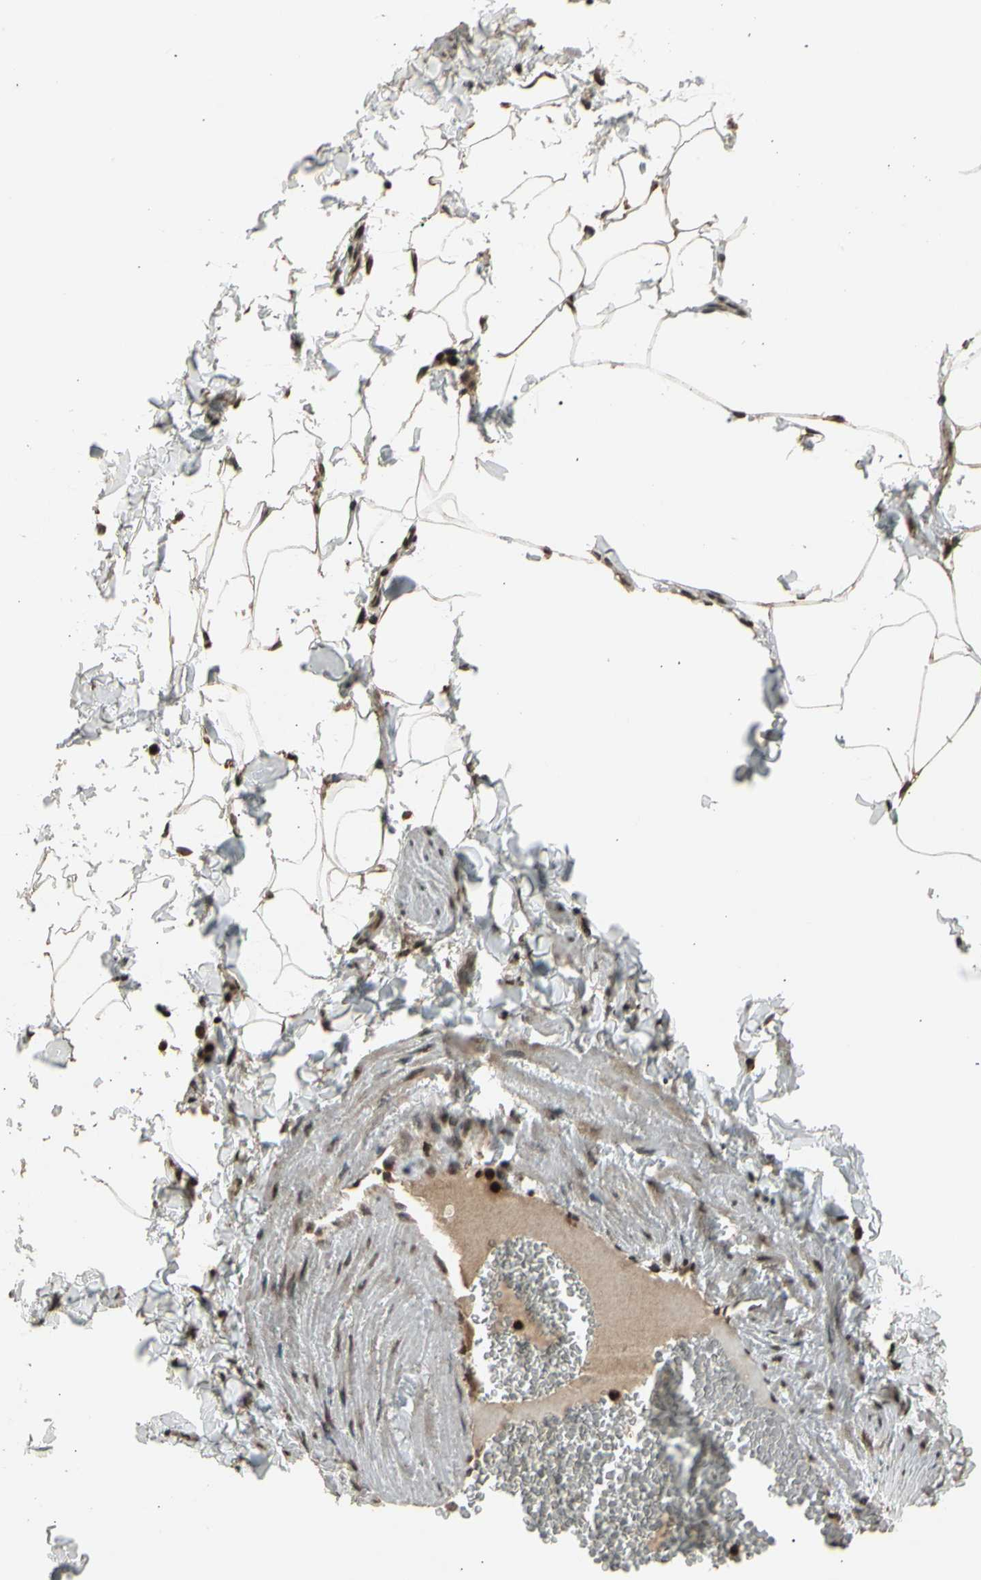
{"staining": {"intensity": "weak", "quantity": "25%-75%", "location": "cytoplasmic/membranous"}, "tissue": "adipose tissue", "cell_type": "Adipocytes", "image_type": "normal", "snomed": [{"axis": "morphology", "description": "Normal tissue, NOS"}, {"axis": "topography", "description": "Vascular tissue"}], "caption": "About 25%-75% of adipocytes in benign adipose tissue display weak cytoplasmic/membranous protein expression as visualized by brown immunohistochemical staining.", "gene": "GLRX", "patient": {"sex": "male", "age": 41}}